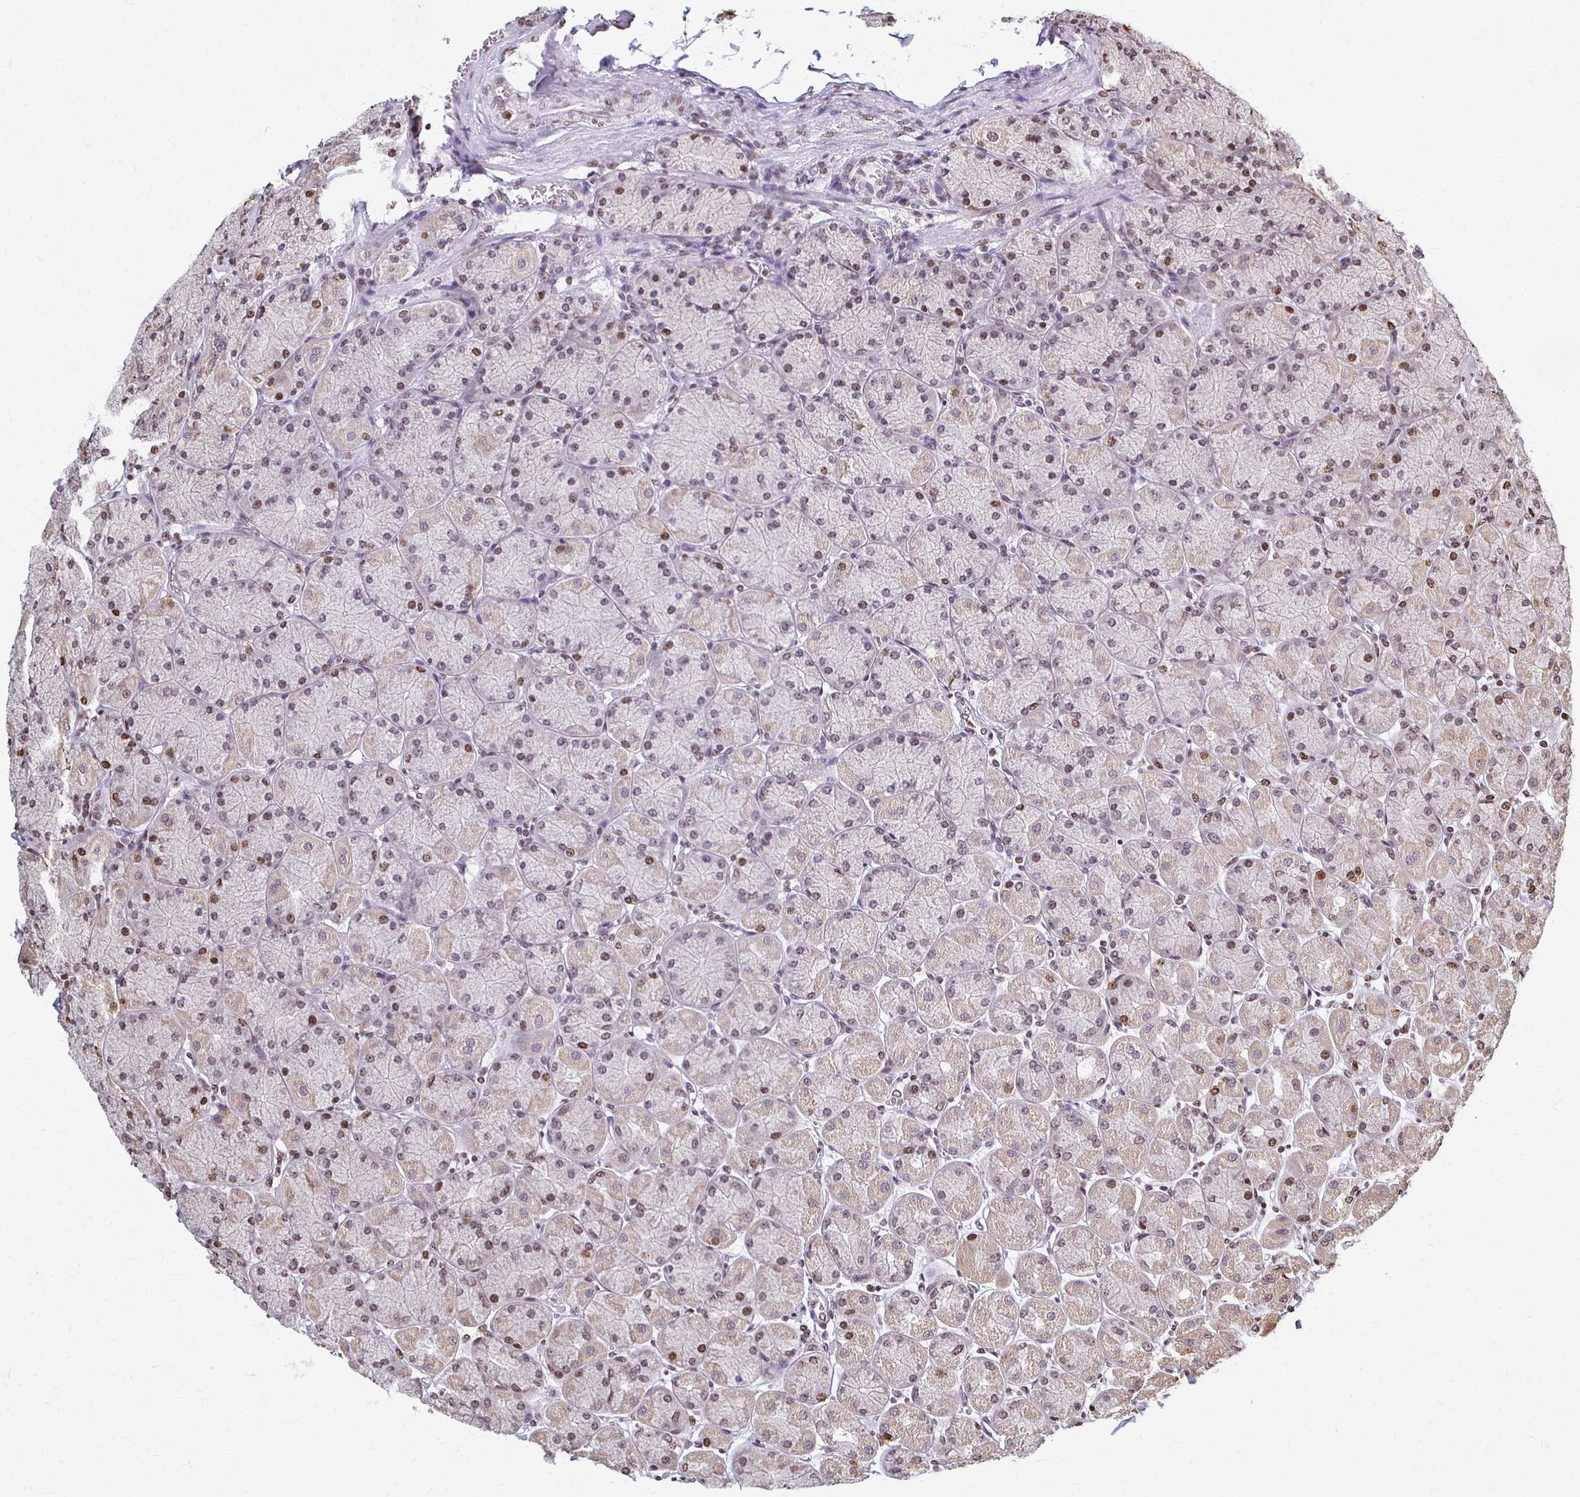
{"staining": {"intensity": "moderate", "quantity": "25%-75%", "location": "cytoplasmic/membranous,nuclear"}, "tissue": "stomach", "cell_type": "Glandular cells", "image_type": "normal", "snomed": [{"axis": "morphology", "description": "Normal tissue, NOS"}, {"axis": "topography", "description": "Stomach, upper"}], "caption": "Immunohistochemistry micrograph of unremarkable human stomach stained for a protein (brown), which demonstrates medium levels of moderate cytoplasmic/membranous,nuclear staining in about 25%-75% of glandular cells.", "gene": "HOXA9", "patient": {"sex": "female", "age": 56}}